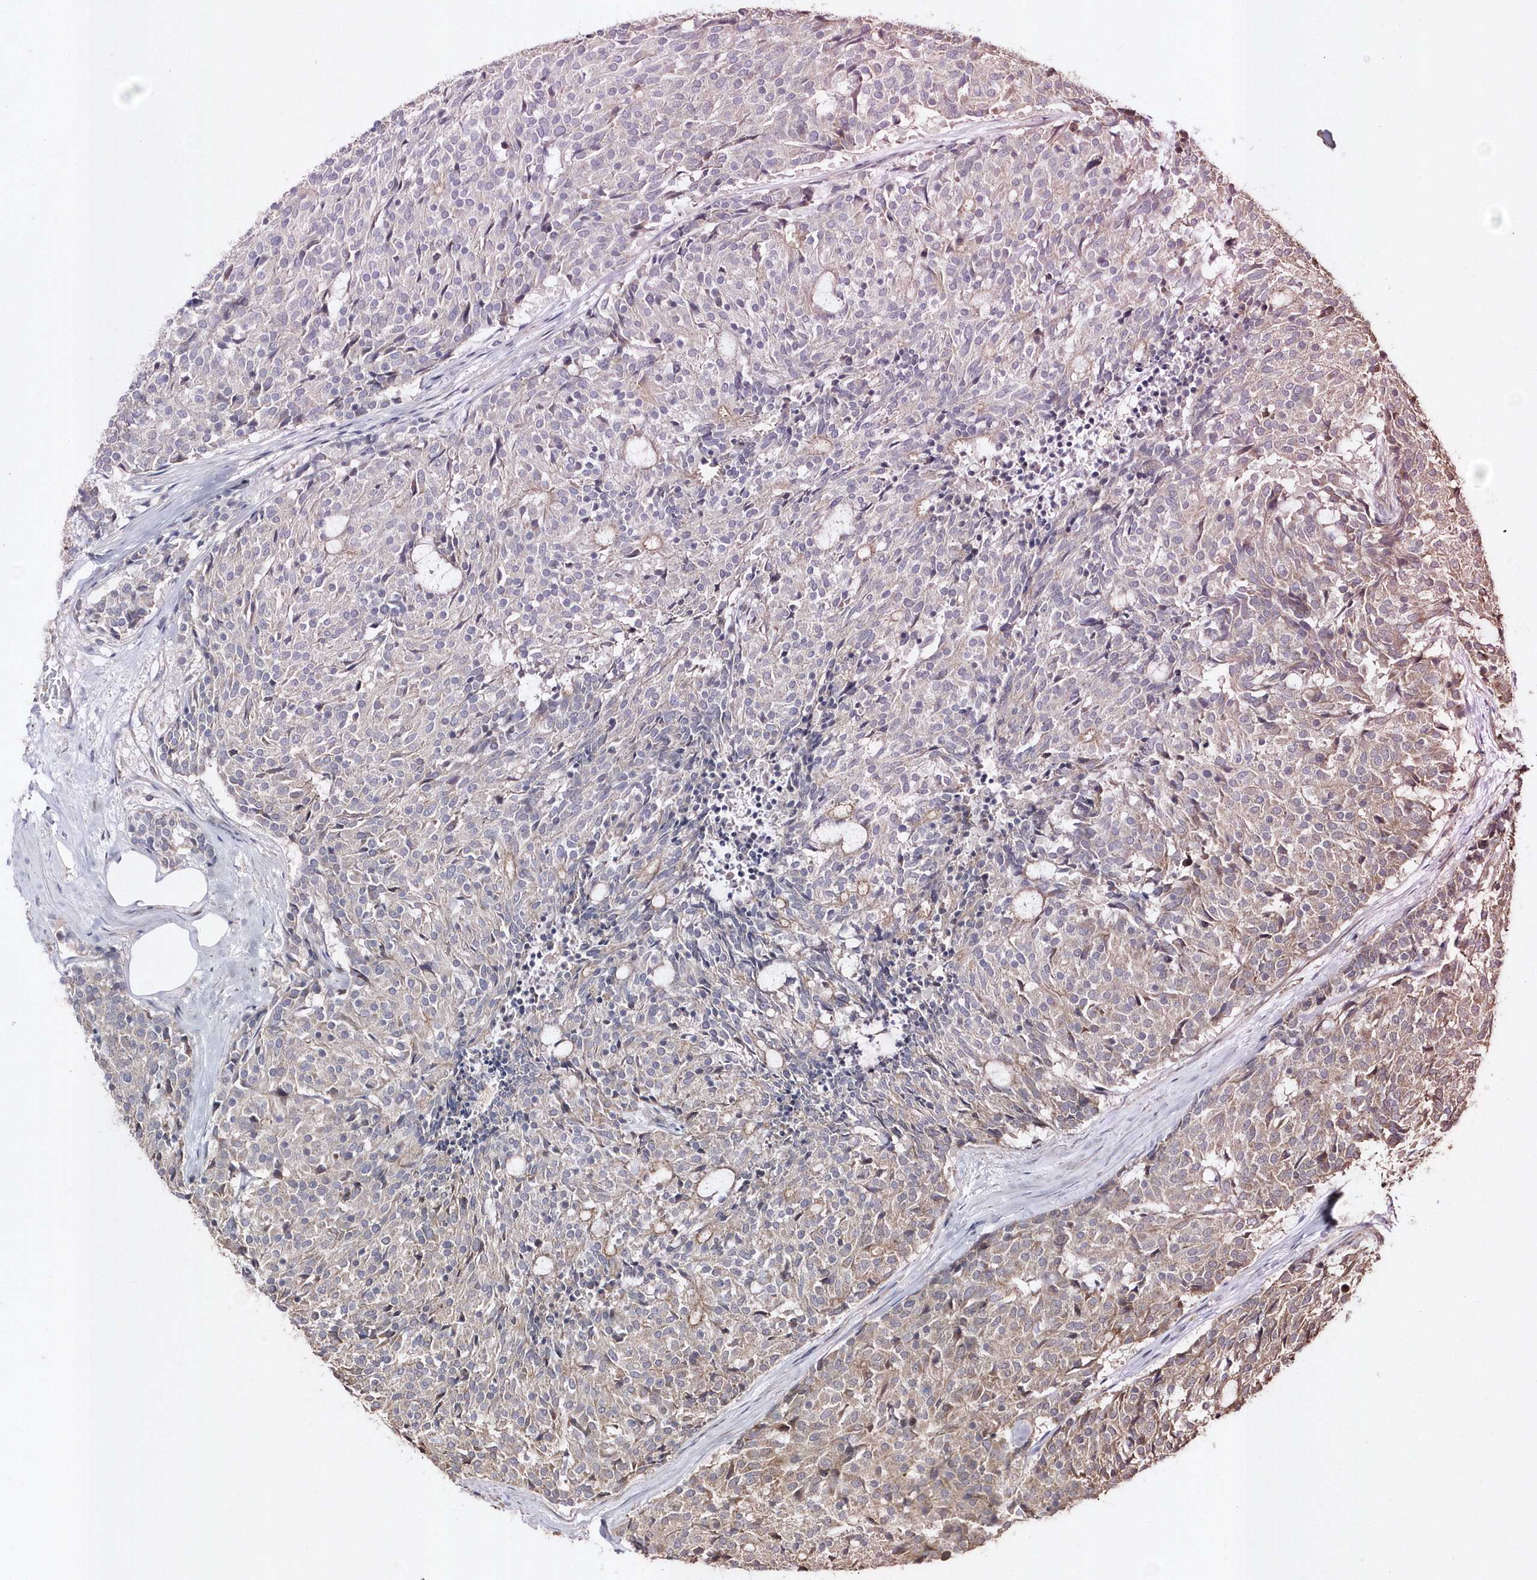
{"staining": {"intensity": "negative", "quantity": "none", "location": "none"}, "tissue": "carcinoid", "cell_type": "Tumor cells", "image_type": "cancer", "snomed": [{"axis": "morphology", "description": "Carcinoid, malignant, NOS"}, {"axis": "topography", "description": "Pancreas"}], "caption": "High power microscopy image of an IHC micrograph of carcinoid (malignant), revealing no significant expression in tumor cells.", "gene": "SENP8", "patient": {"sex": "female", "age": 54}}